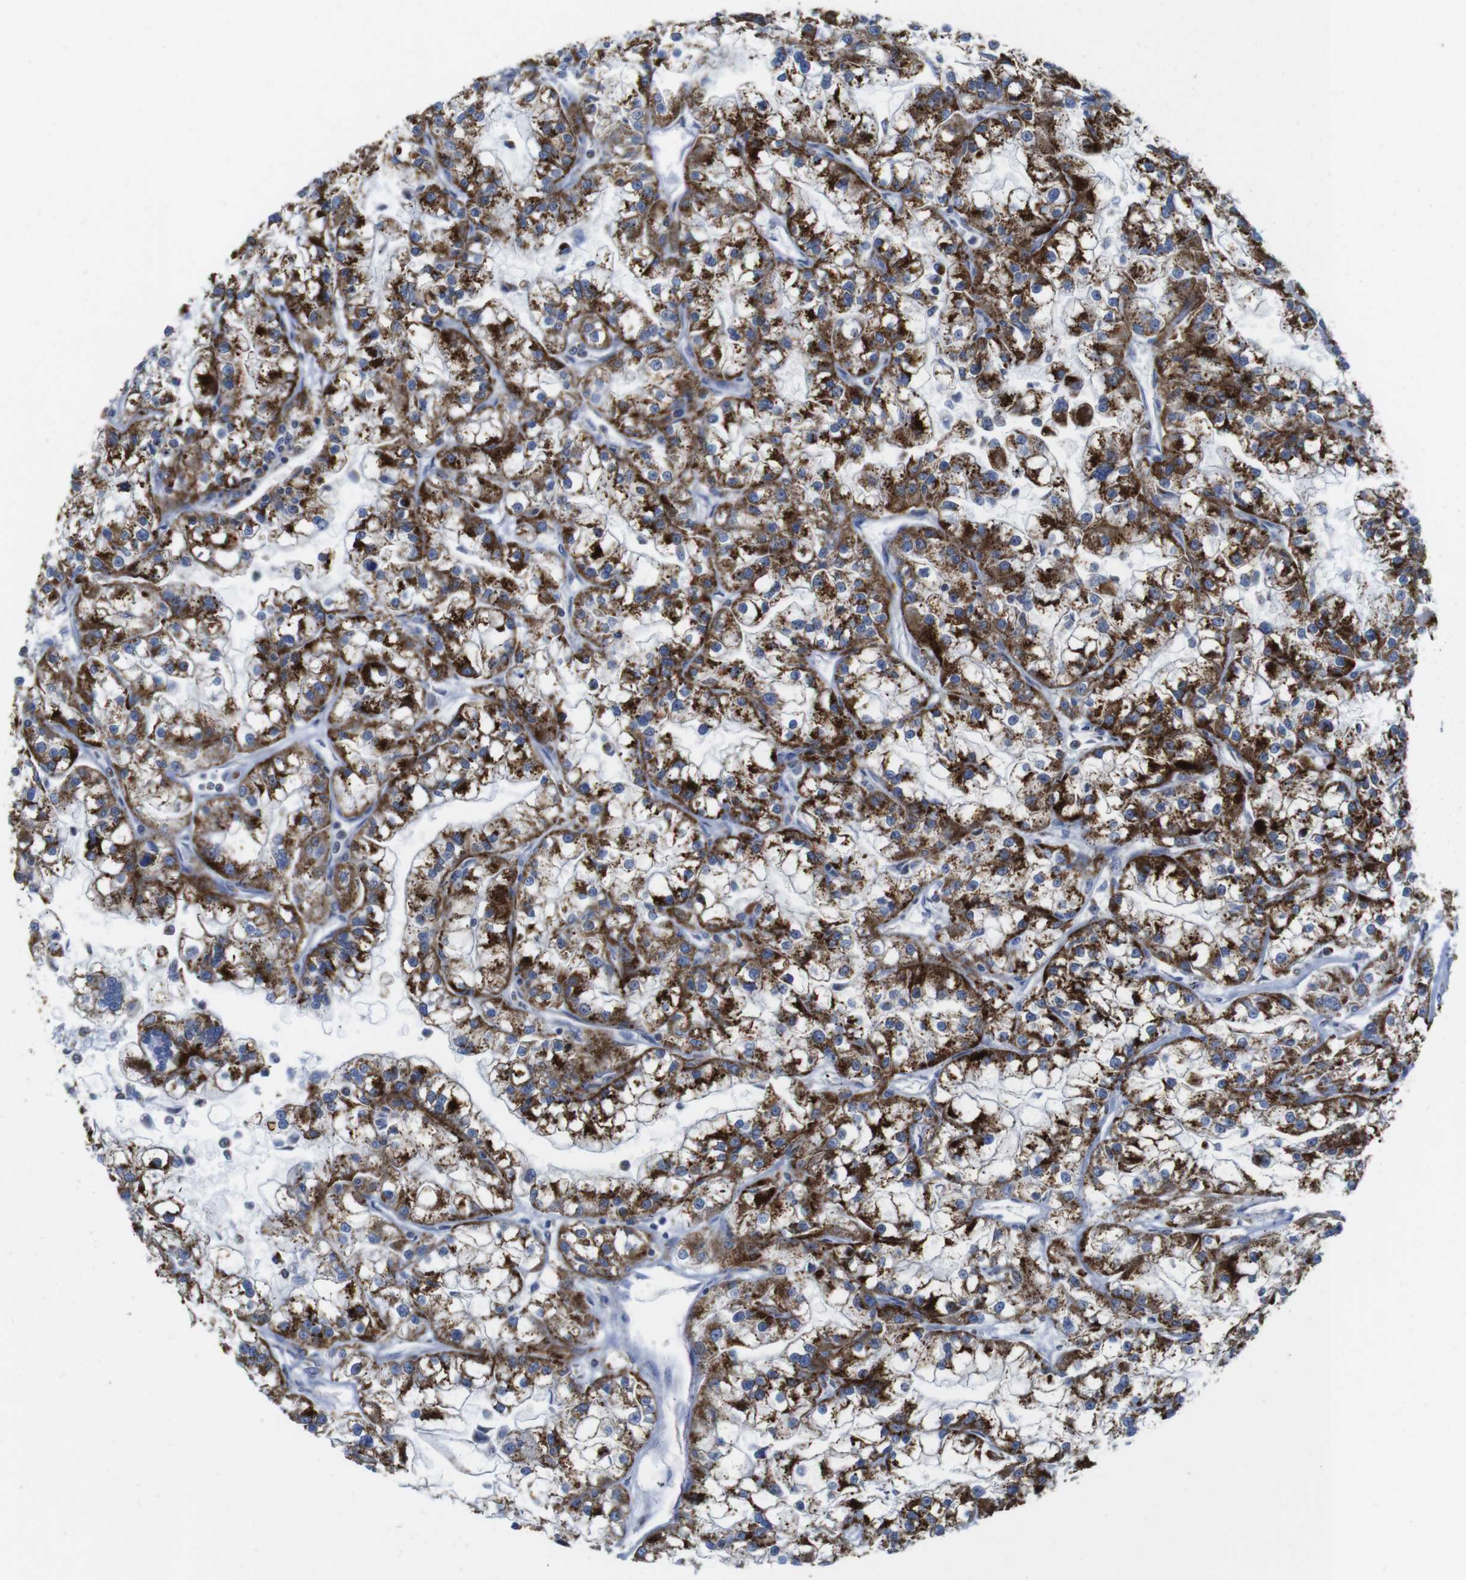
{"staining": {"intensity": "strong", "quantity": ">75%", "location": "cytoplasmic/membranous"}, "tissue": "renal cancer", "cell_type": "Tumor cells", "image_type": "cancer", "snomed": [{"axis": "morphology", "description": "Adenocarcinoma, NOS"}, {"axis": "topography", "description": "Kidney"}], "caption": "DAB immunohistochemical staining of human adenocarcinoma (renal) demonstrates strong cytoplasmic/membranous protein positivity in about >75% of tumor cells.", "gene": "TMEM192", "patient": {"sex": "female", "age": 52}}